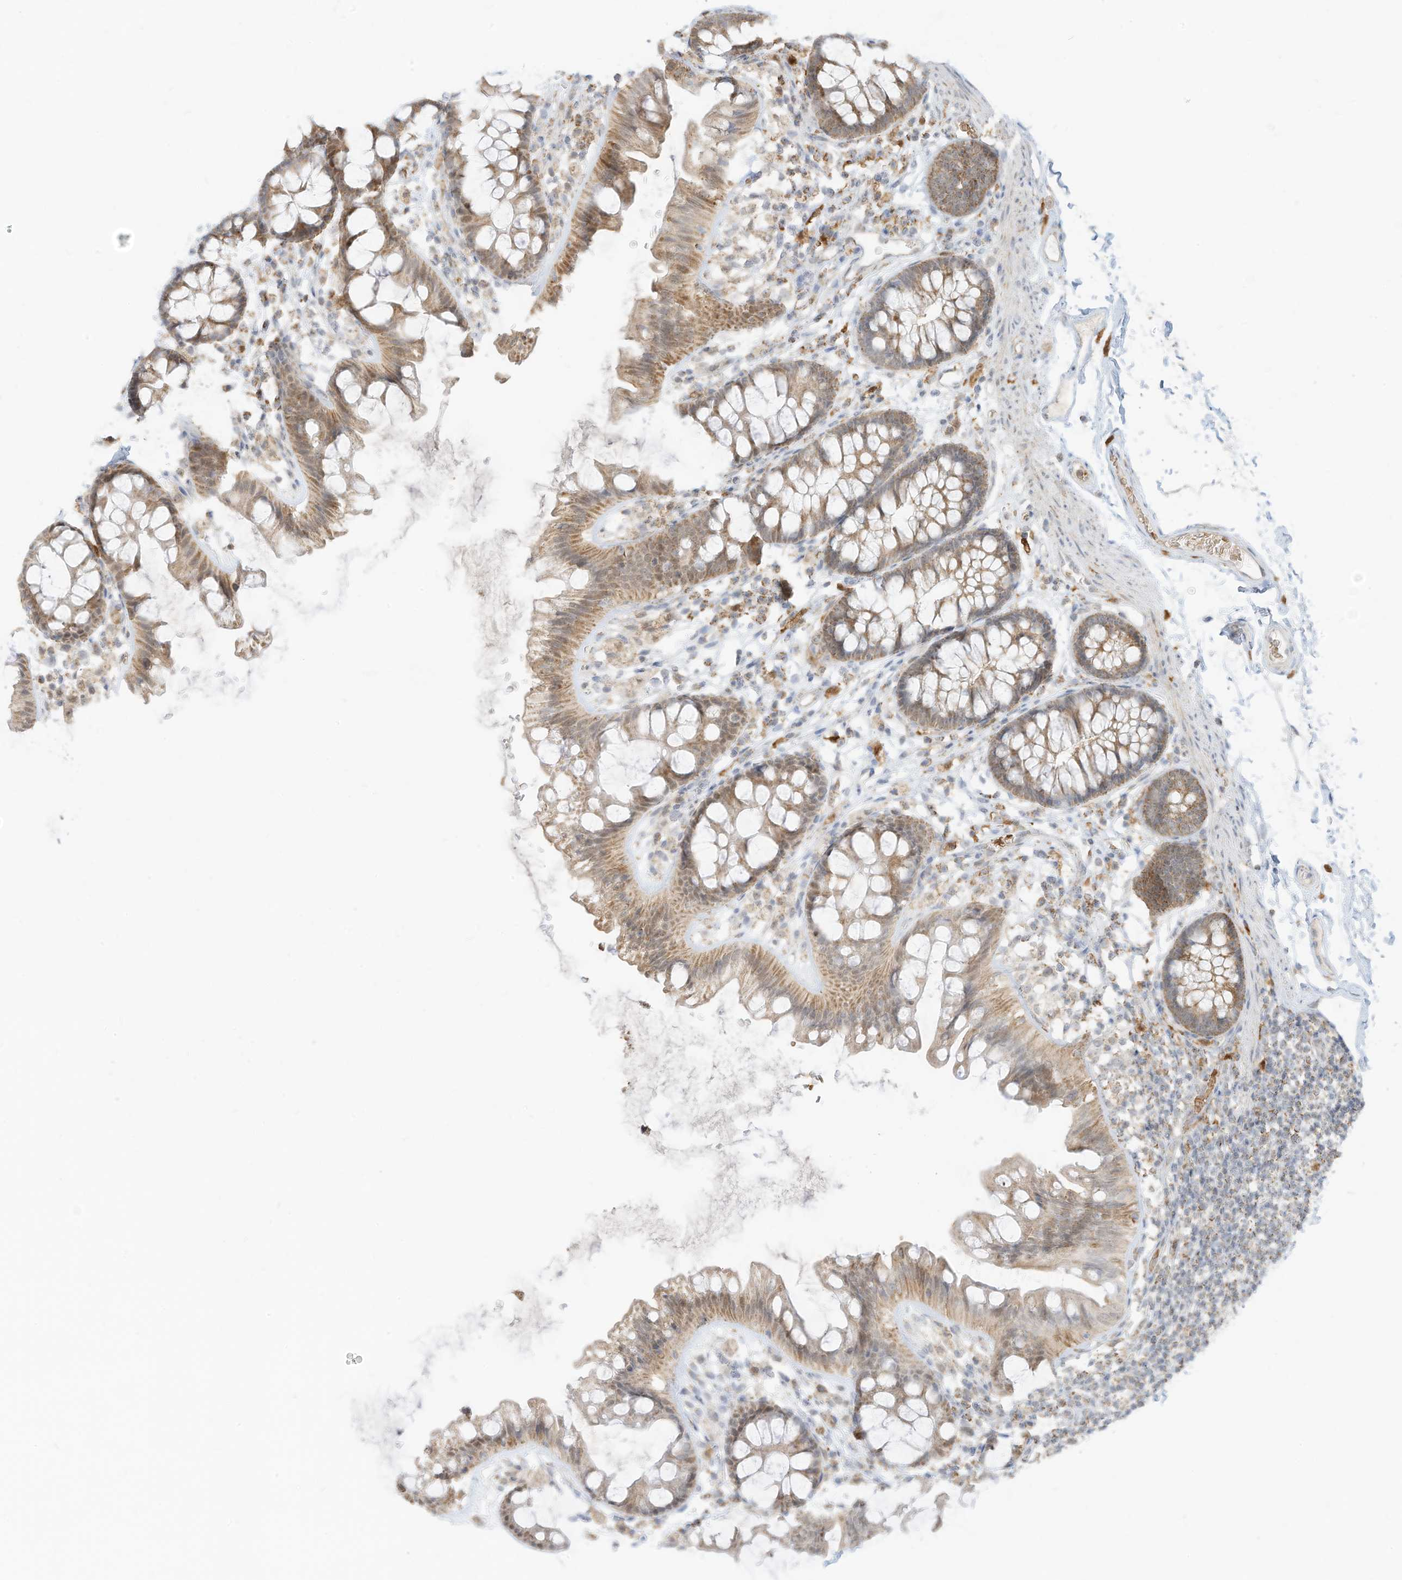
{"staining": {"intensity": "negative", "quantity": "none", "location": "none"}, "tissue": "colon", "cell_type": "Endothelial cells", "image_type": "normal", "snomed": [{"axis": "morphology", "description": "Normal tissue, NOS"}, {"axis": "topography", "description": "Colon"}], "caption": "Immunohistochemistry (IHC) micrograph of unremarkable human colon stained for a protein (brown), which exhibits no staining in endothelial cells.", "gene": "MTUS2", "patient": {"sex": "female", "age": 62}}